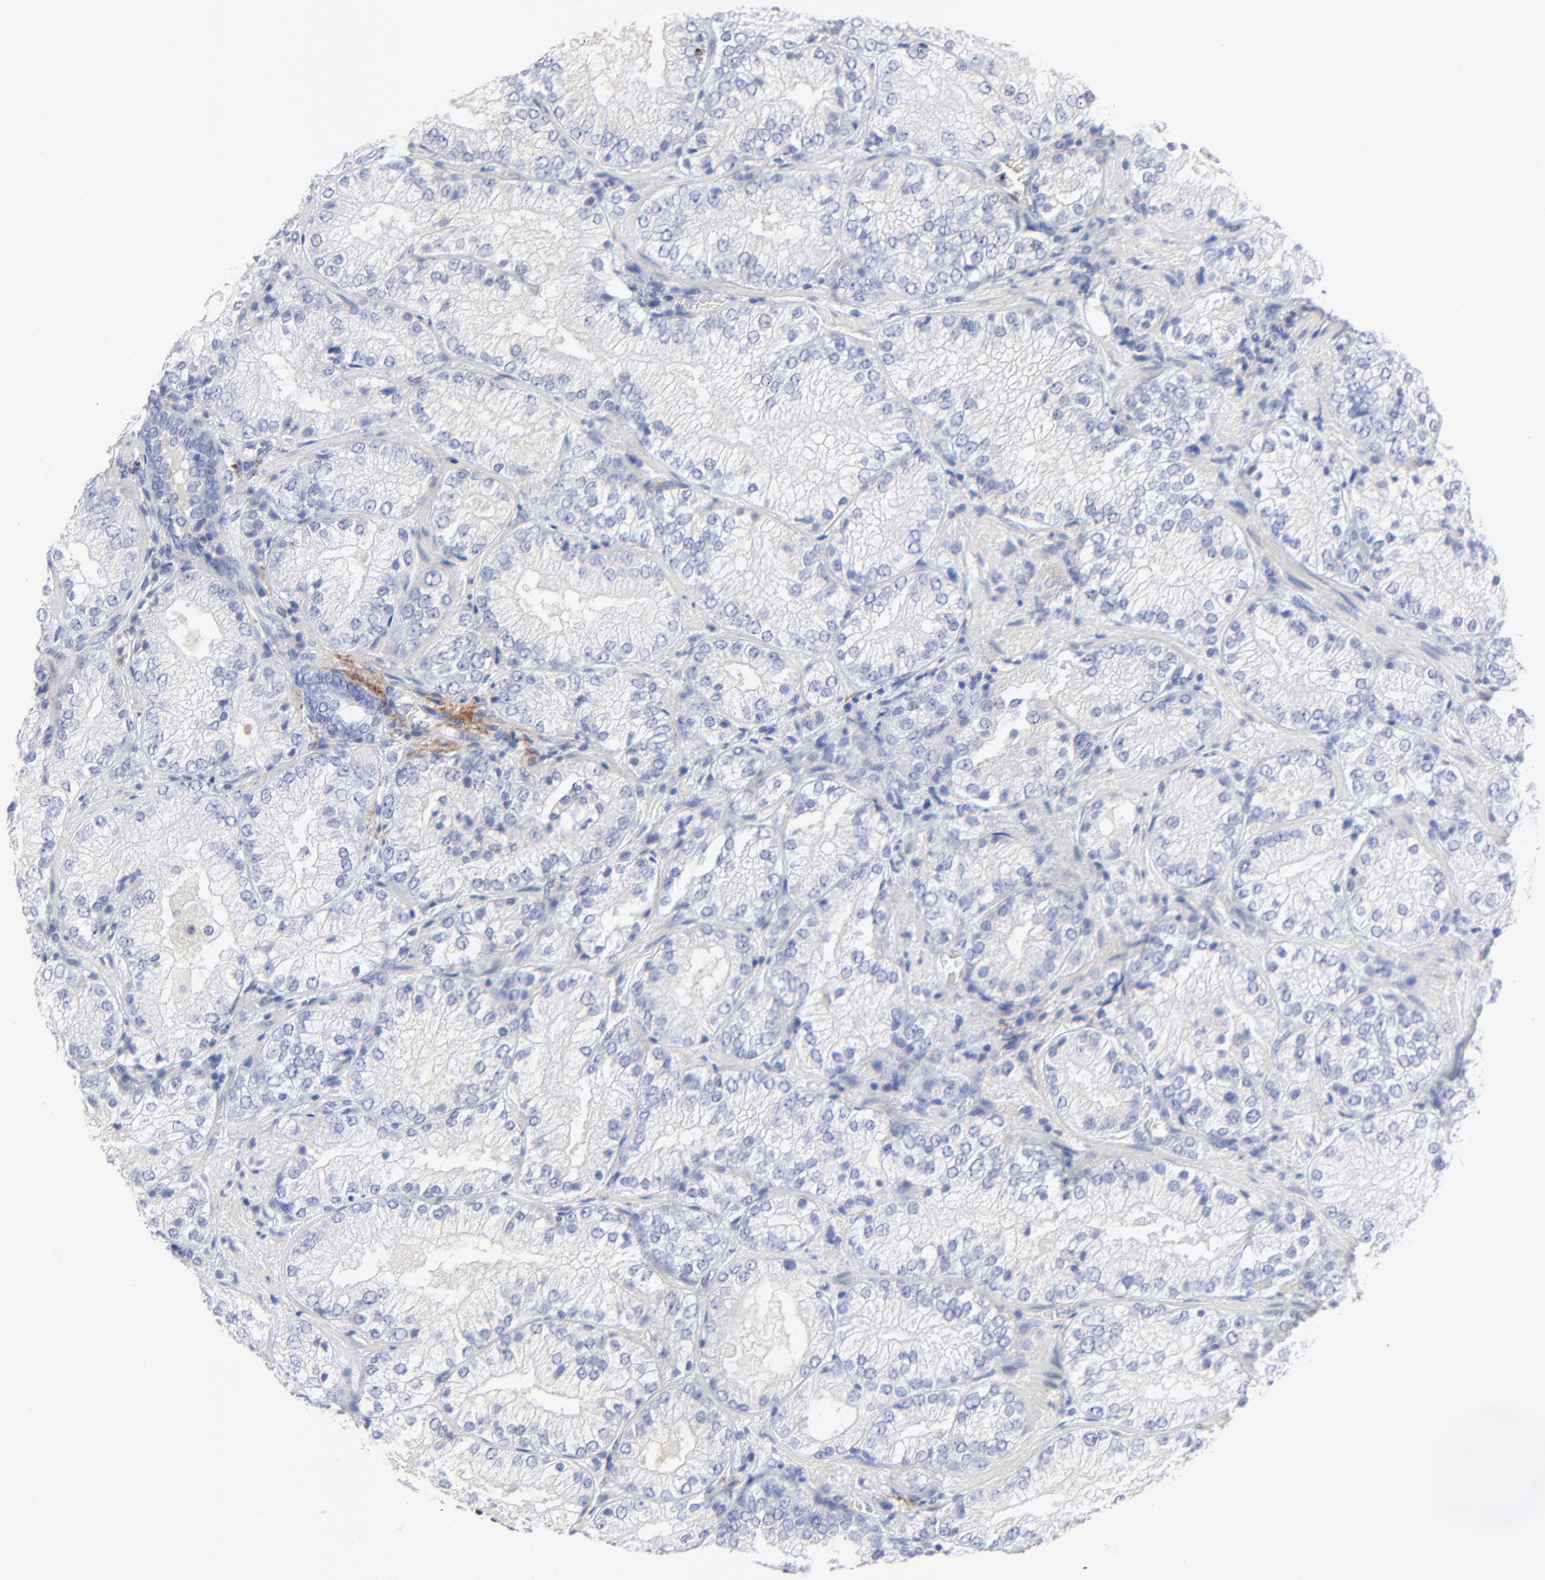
{"staining": {"intensity": "negative", "quantity": "none", "location": "none"}, "tissue": "prostate cancer", "cell_type": "Tumor cells", "image_type": "cancer", "snomed": [{"axis": "morphology", "description": "Adenocarcinoma, Low grade"}, {"axis": "topography", "description": "Prostate"}], "caption": "A micrograph of low-grade adenocarcinoma (prostate) stained for a protein exhibits no brown staining in tumor cells.", "gene": "FBLN2", "patient": {"sex": "male", "age": 60}}